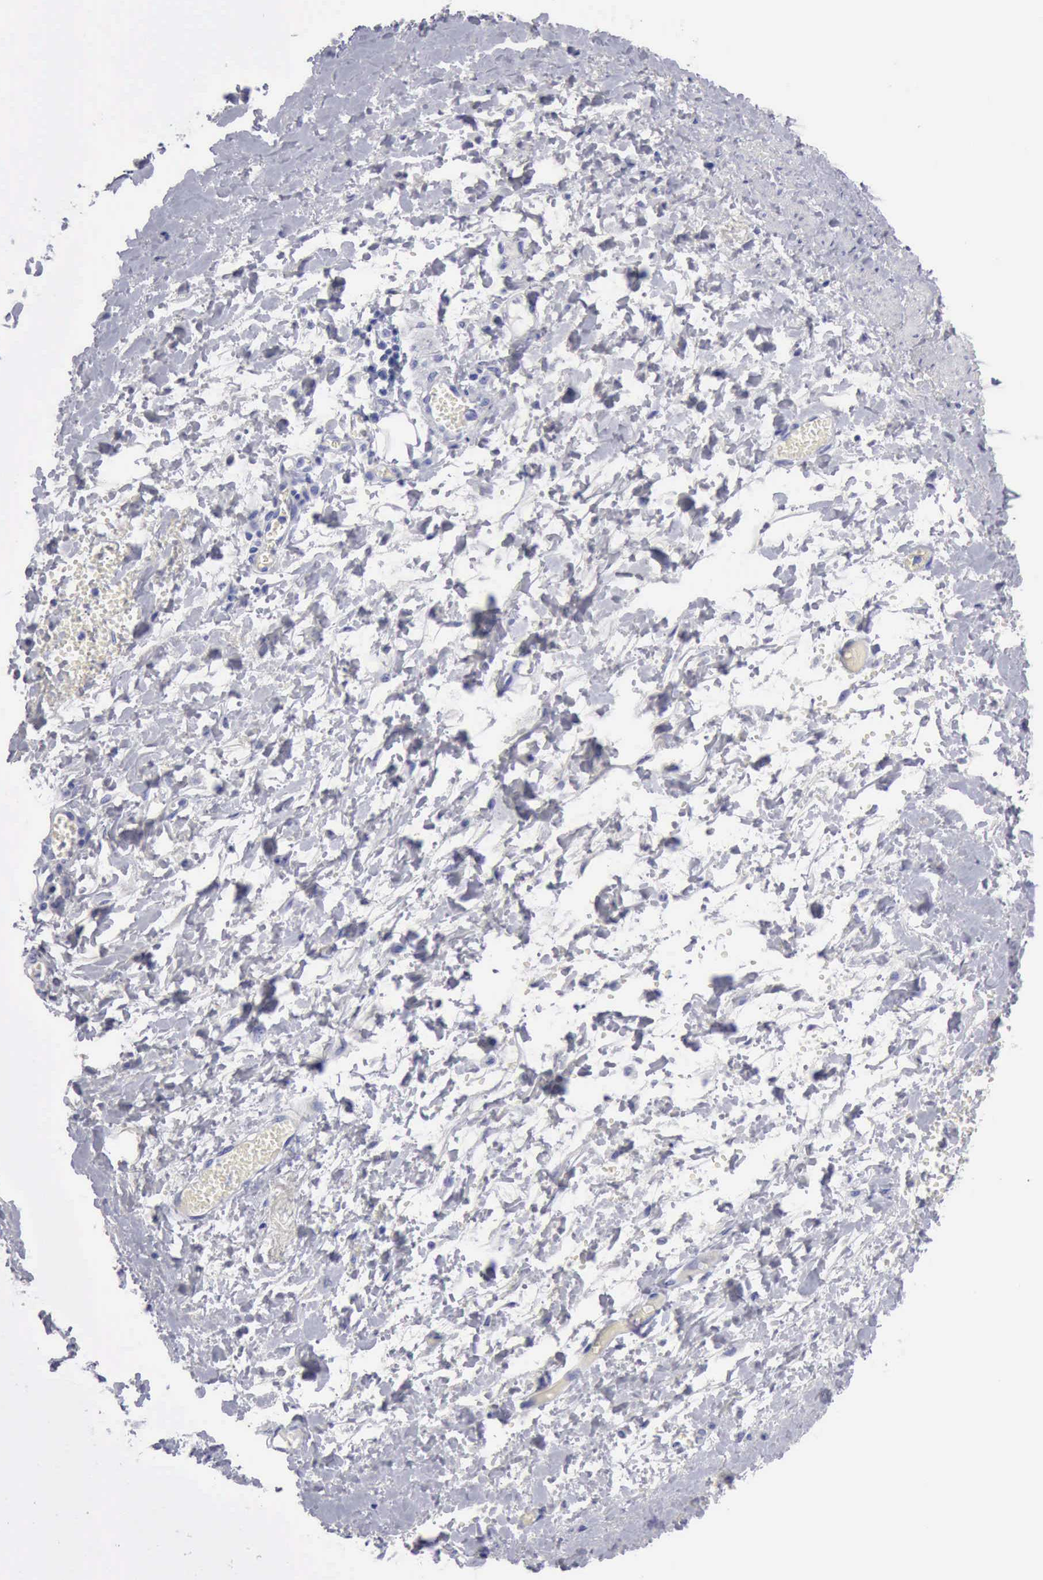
{"staining": {"intensity": "negative", "quantity": "none", "location": "none"}, "tissue": "smooth muscle", "cell_type": "Smooth muscle cells", "image_type": "normal", "snomed": [{"axis": "morphology", "description": "Normal tissue, NOS"}, {"axis": "topography", "description": "Uterus"}], "caption": "Immunohistochemistry photomicrograph of benign smooth muscle stained for a protein (brown), which demonstrates no staining in smooth muscle cells.", "gene": "CYP19A1", "patient": {"sex": "female", "age": 56}}